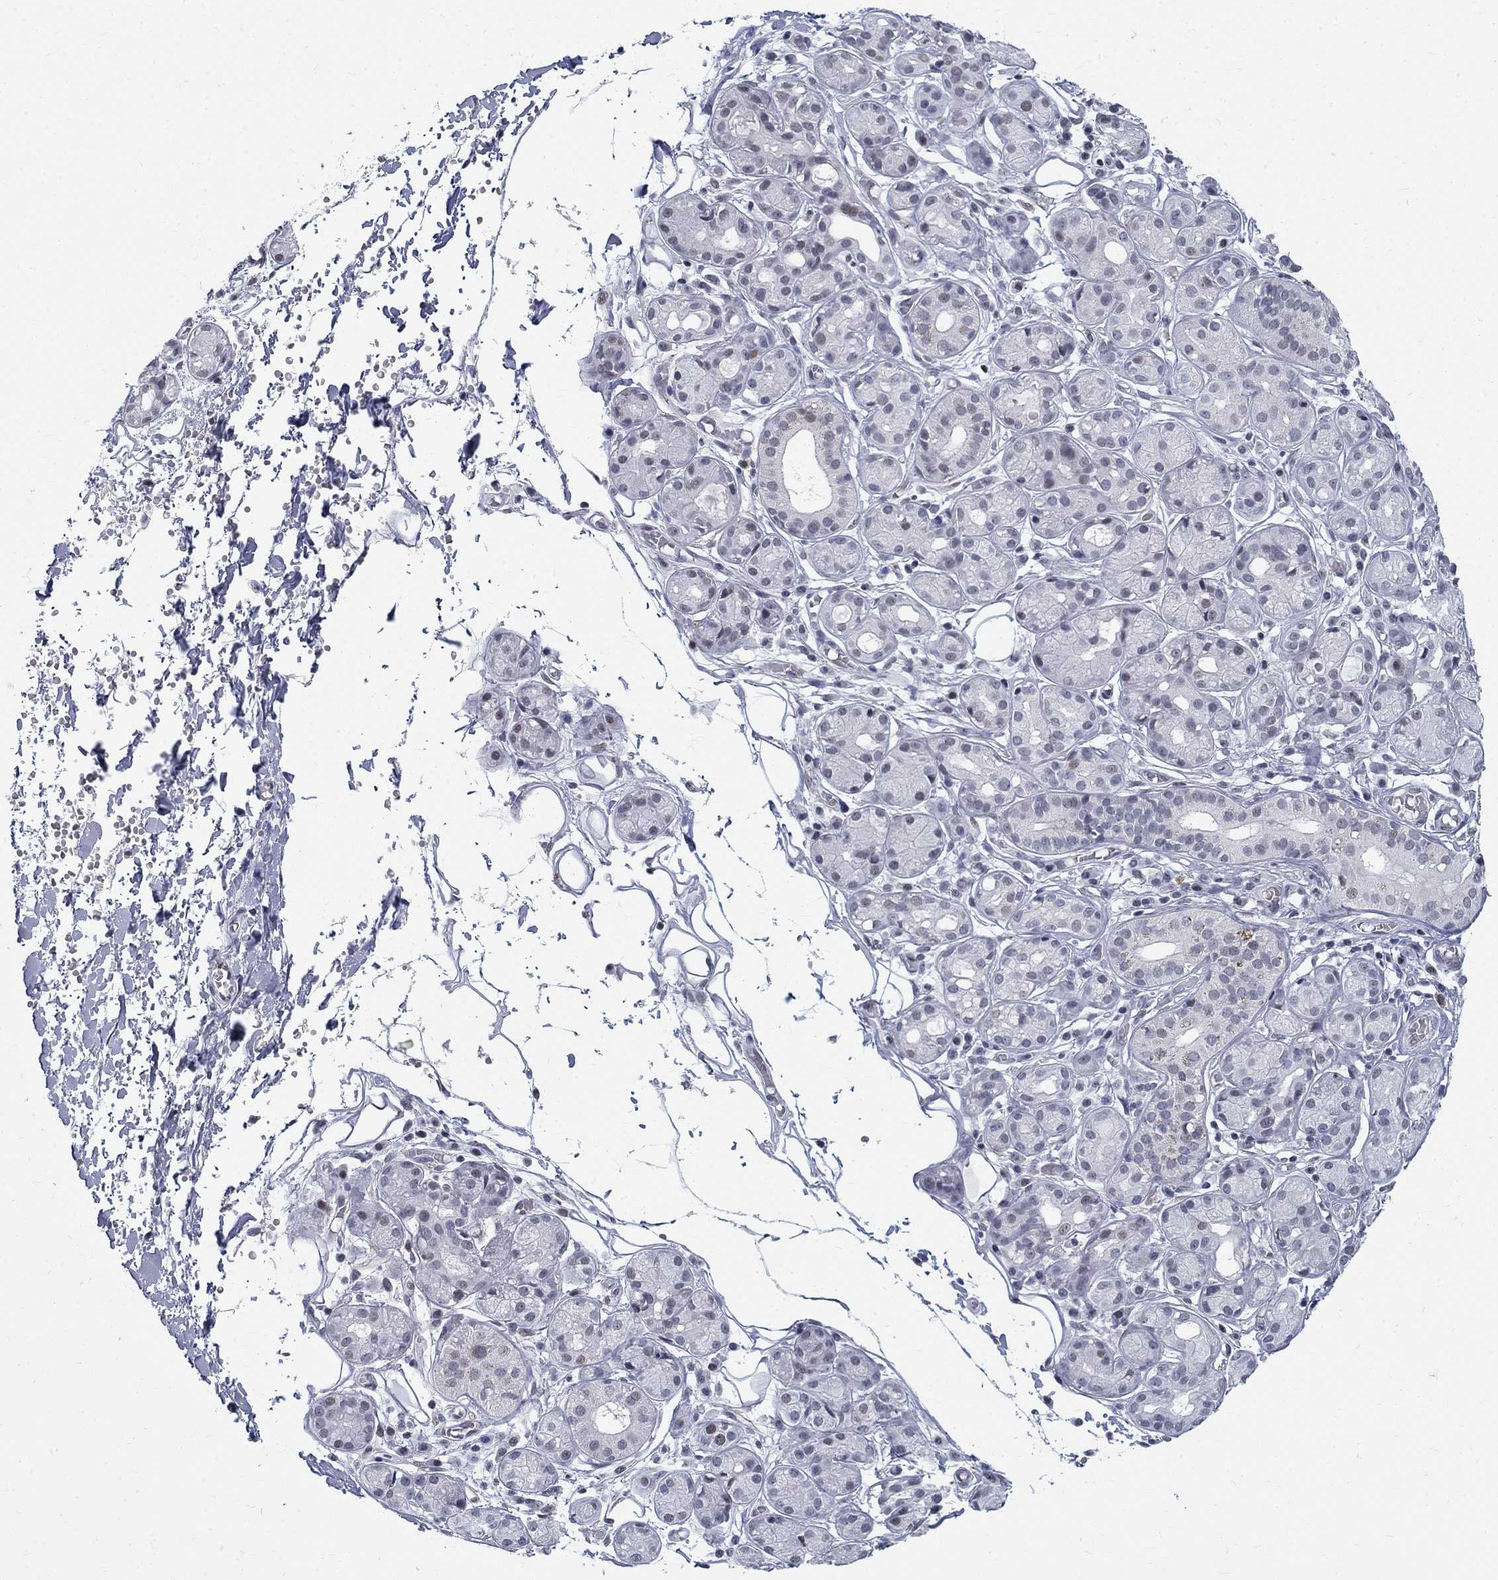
{"staining": {"intensity": "negative", "quantity": "none", "location": "none"}, "tissue": "salivary gland", "cell_type": "Glandular cells", "image_type": "normal", "snomed": [{"axis": "morphology", "description": "Normal tissue, NOS"}, {"axis": "topography", "description": "Salivary gland"}, {"axis": "topography", "description": "Peripheral nerve tissue"}], "caption": "Histopathology image shows no protein expression in glandular cells of unremarkable salivary gland. Nuclei are stained in blue.", "gene": "BHLHE22", "patient": {"sex": "male", "age": 71}}